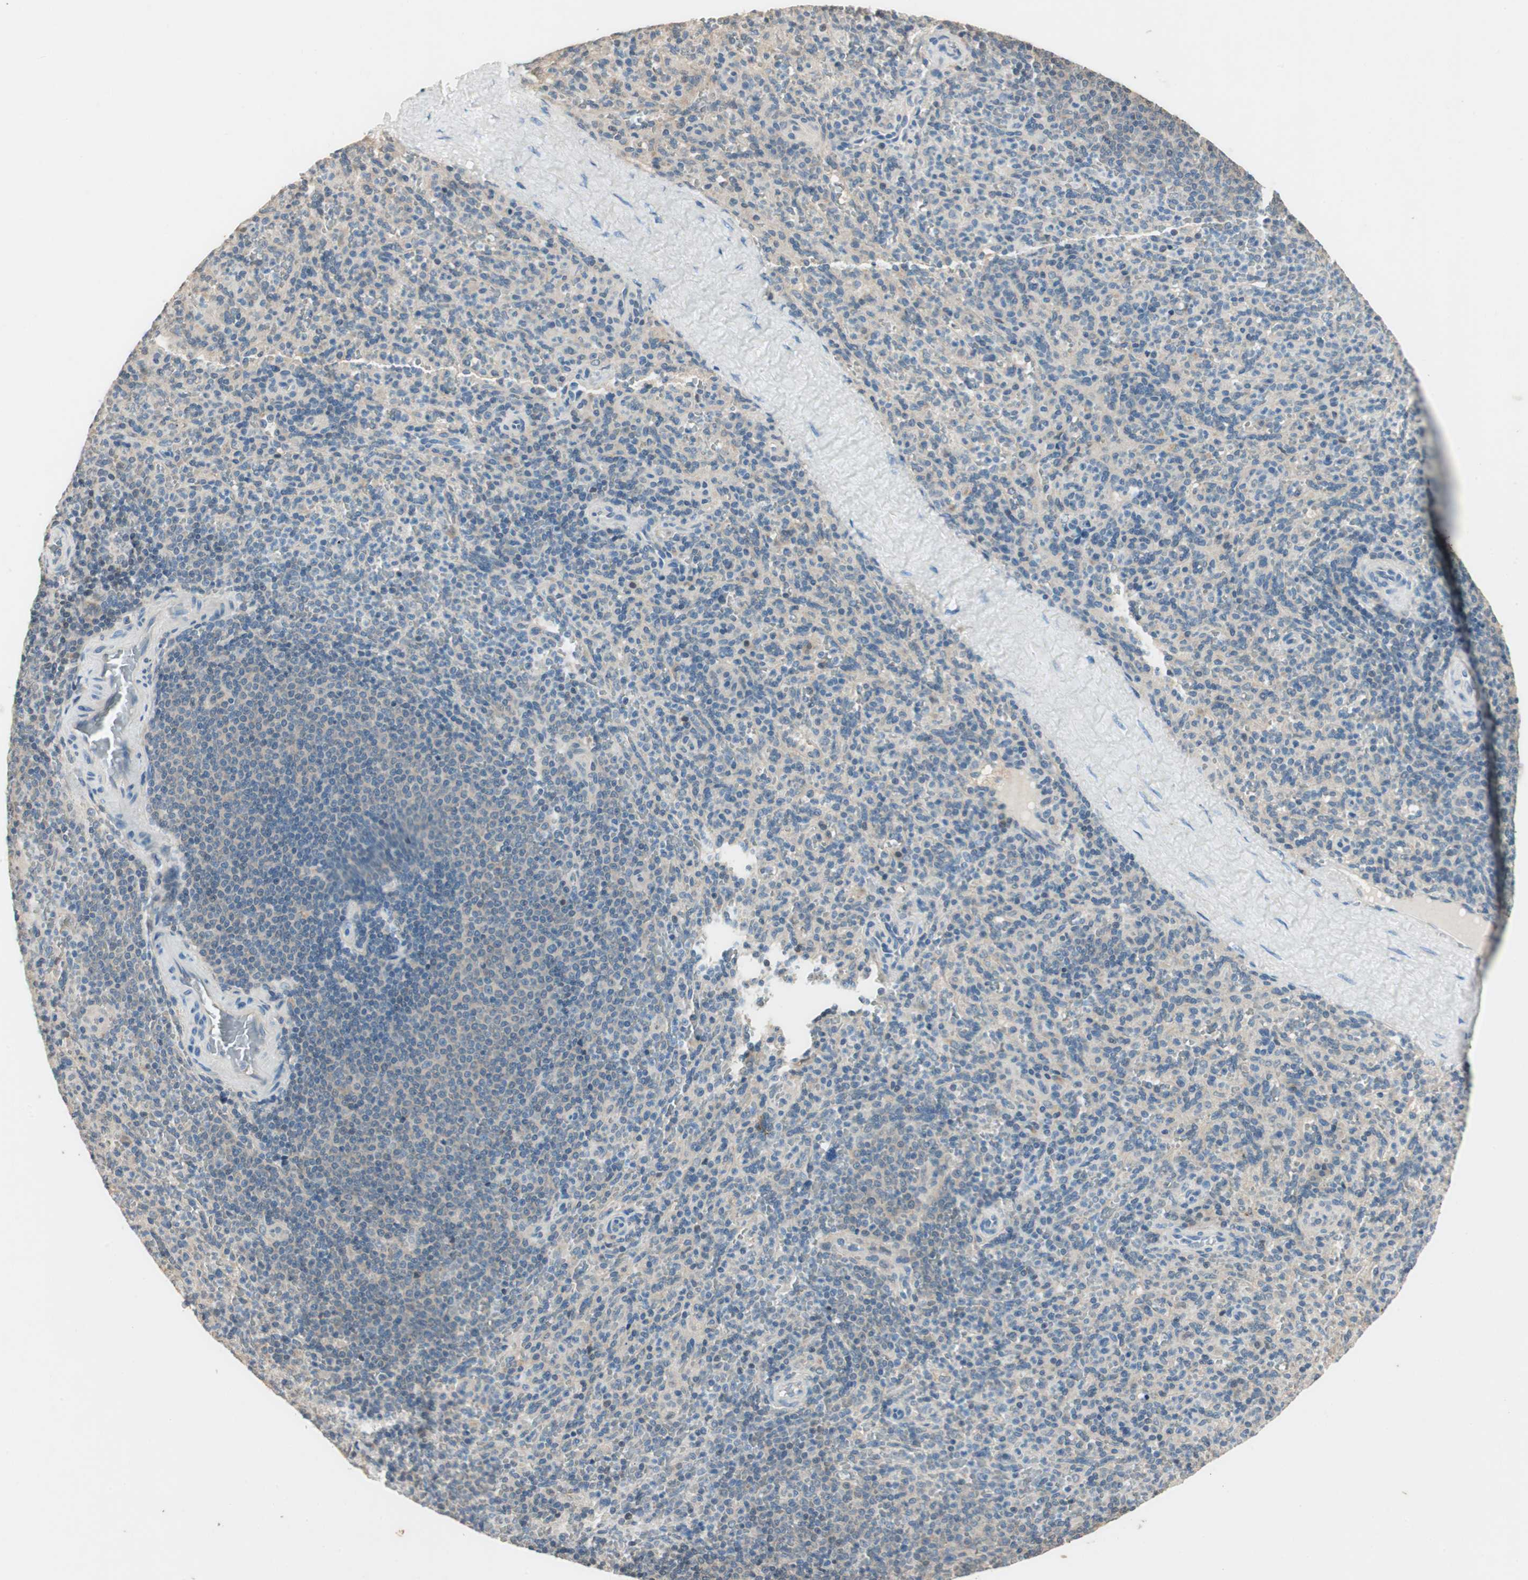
{"staining": {"intensity": "negative", "quantity": "none", "location": "none"}, "tissue": "spleen", "cell_type": "Cells in red pulp", "image_type": "normal", "snomed": [{"axis": "morphology", "description": "Normal tissue, NOS"}, {"axis": "topography", "description": "Spleen"}], "caption": "Immunohistochemical staining of benign human spleen reveals no significant expression in cells in red pulp.", "gene": "SERPINB5", "patient": {"sex": "male", "age": 36}}